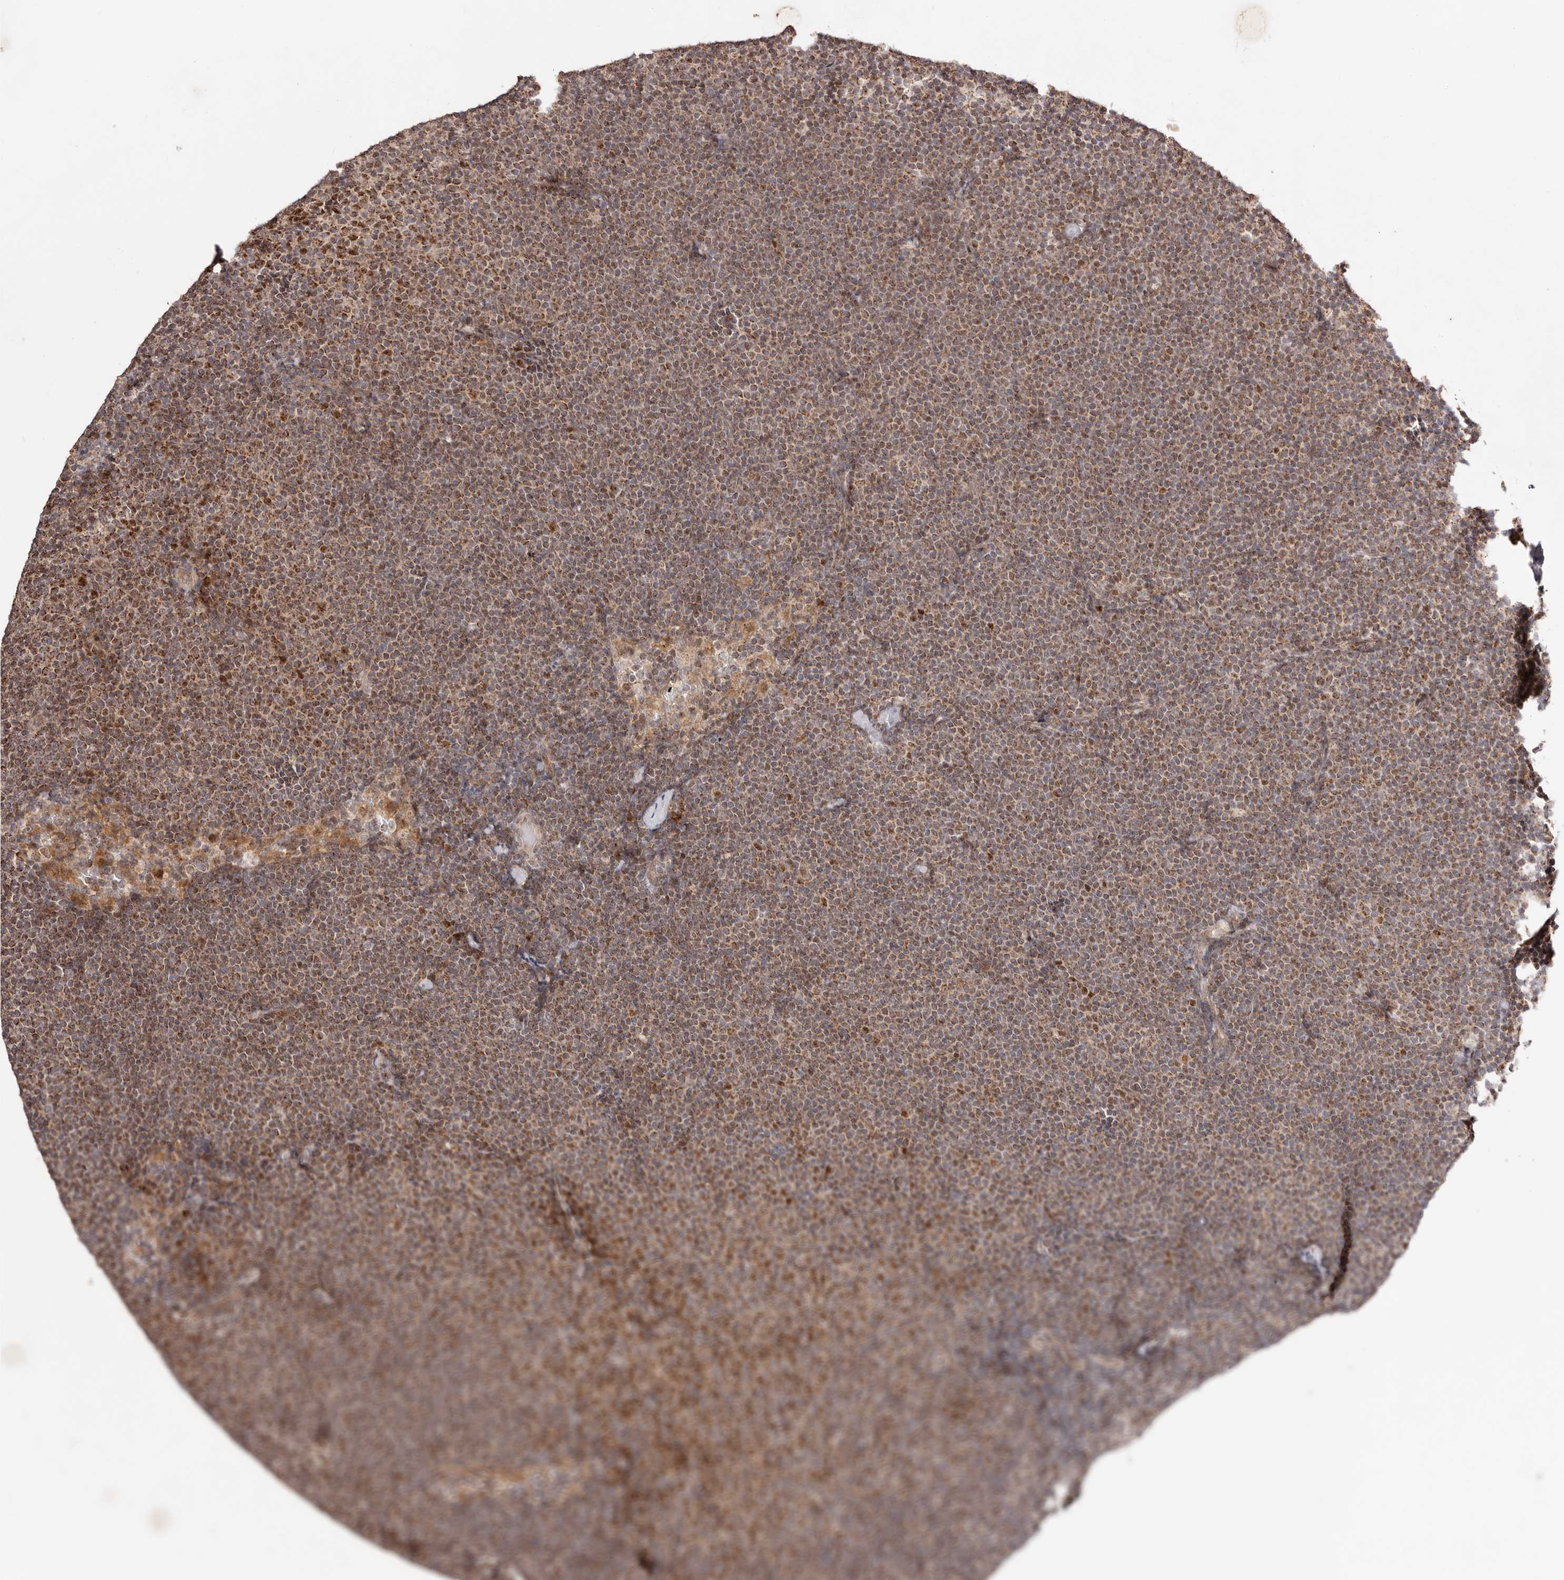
{"staining": {"intensity": "moderate", "quantity": ">75%", "location": "cytoplasmic/membranous"}, "tissue": "lymphoma", "cell_type": "Tumor cells", "image_type": "cancer", "snomed": [{"axis": "morphology", "description": "Malignant lymphoma, non-Hodgkin's type, Low grade"}, {"axis": "topography", "description": "Lymph node"}], "caption": "This is an image of immunohistochemistry staining of malignant lymphoma, non-Hodgkin's type (low-grade), which shows moderate staining in the cytoplasmic/membranous of tumor cells.", "gene": "EGR3", "patient": {"sex": "female", "age": 53}}